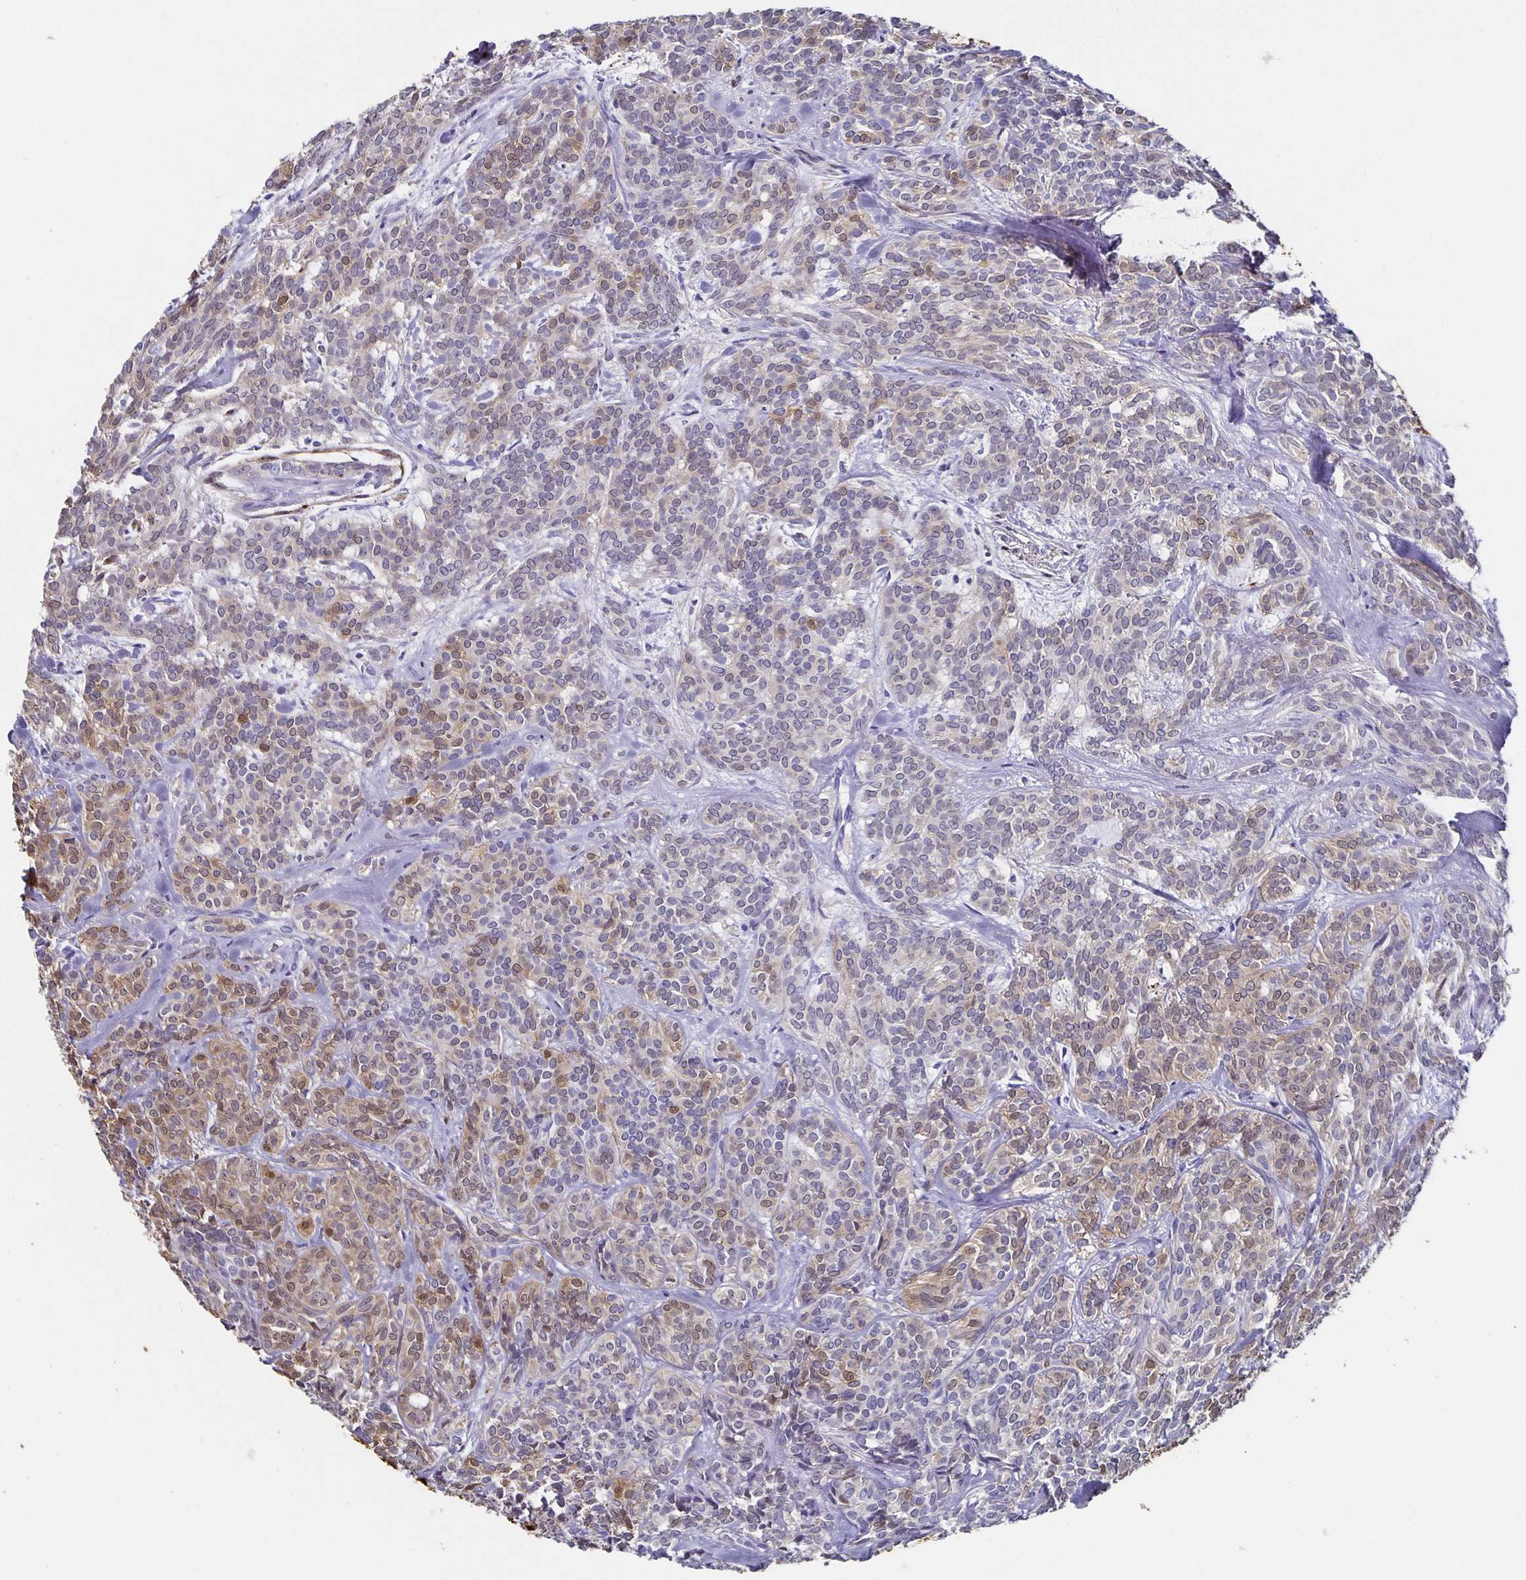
{"staining": {"intensity": "weak", "quantity": ">75%", "location": "cytoplasmic/membranous"}, "tissue": "head and neck cancer", "cell_type": "Tumor cells", "image_type": "cancer", "snomed": [{"axis": "morphology", "description": "Adenocarcinoma, NOS"}, {"axis": "topography", "description": "Head-Neck"}], "caption": "This is an image of IHC staining of adenocarcinoma (head and neck), which shows weak staining in the cytoplasmic/membranous of tumor cells.", "gene": "CHGA", "patient": {"sex": "female", "age": 57}}